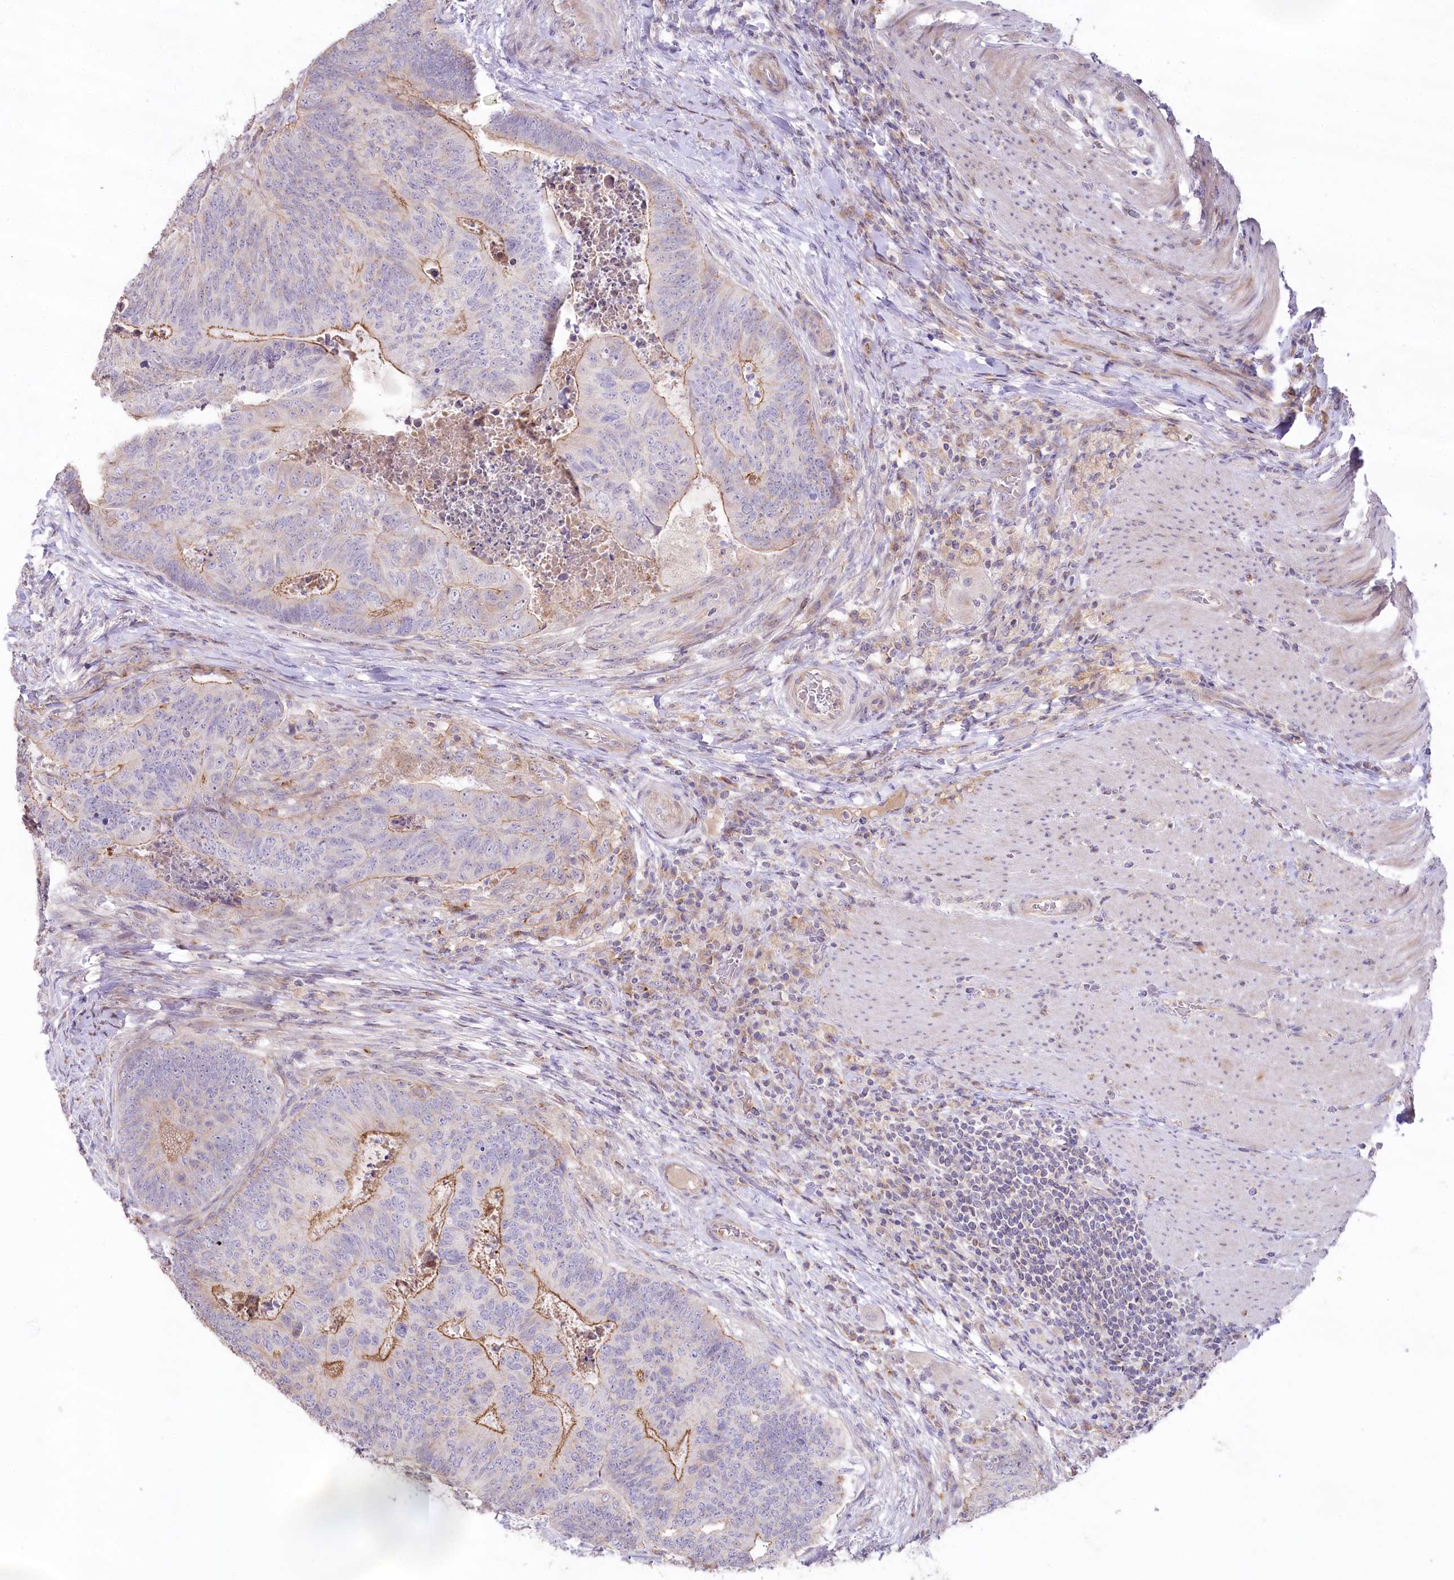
{"staining": {"intensity": "moderate", "quantity": "<25%", "location": "cytoplasmic/membranous"}, "tissue": "colorectal cancer", "cell_type": "Tumor cells", "image_type": "cancer", "snomed": [{"axis": "morphology", "description": "Adenocarcinoma, NOS"}, {"axis": "topography", "description": "Colon"}], "caption": "Colorectal cancer (adenocarcinoma) stained for a protein shows moderate cytoplasmic/membranous positivity in tumor cells.", "gene": "SLC6A11", "patient": {"sex": "female", "age": 67}}